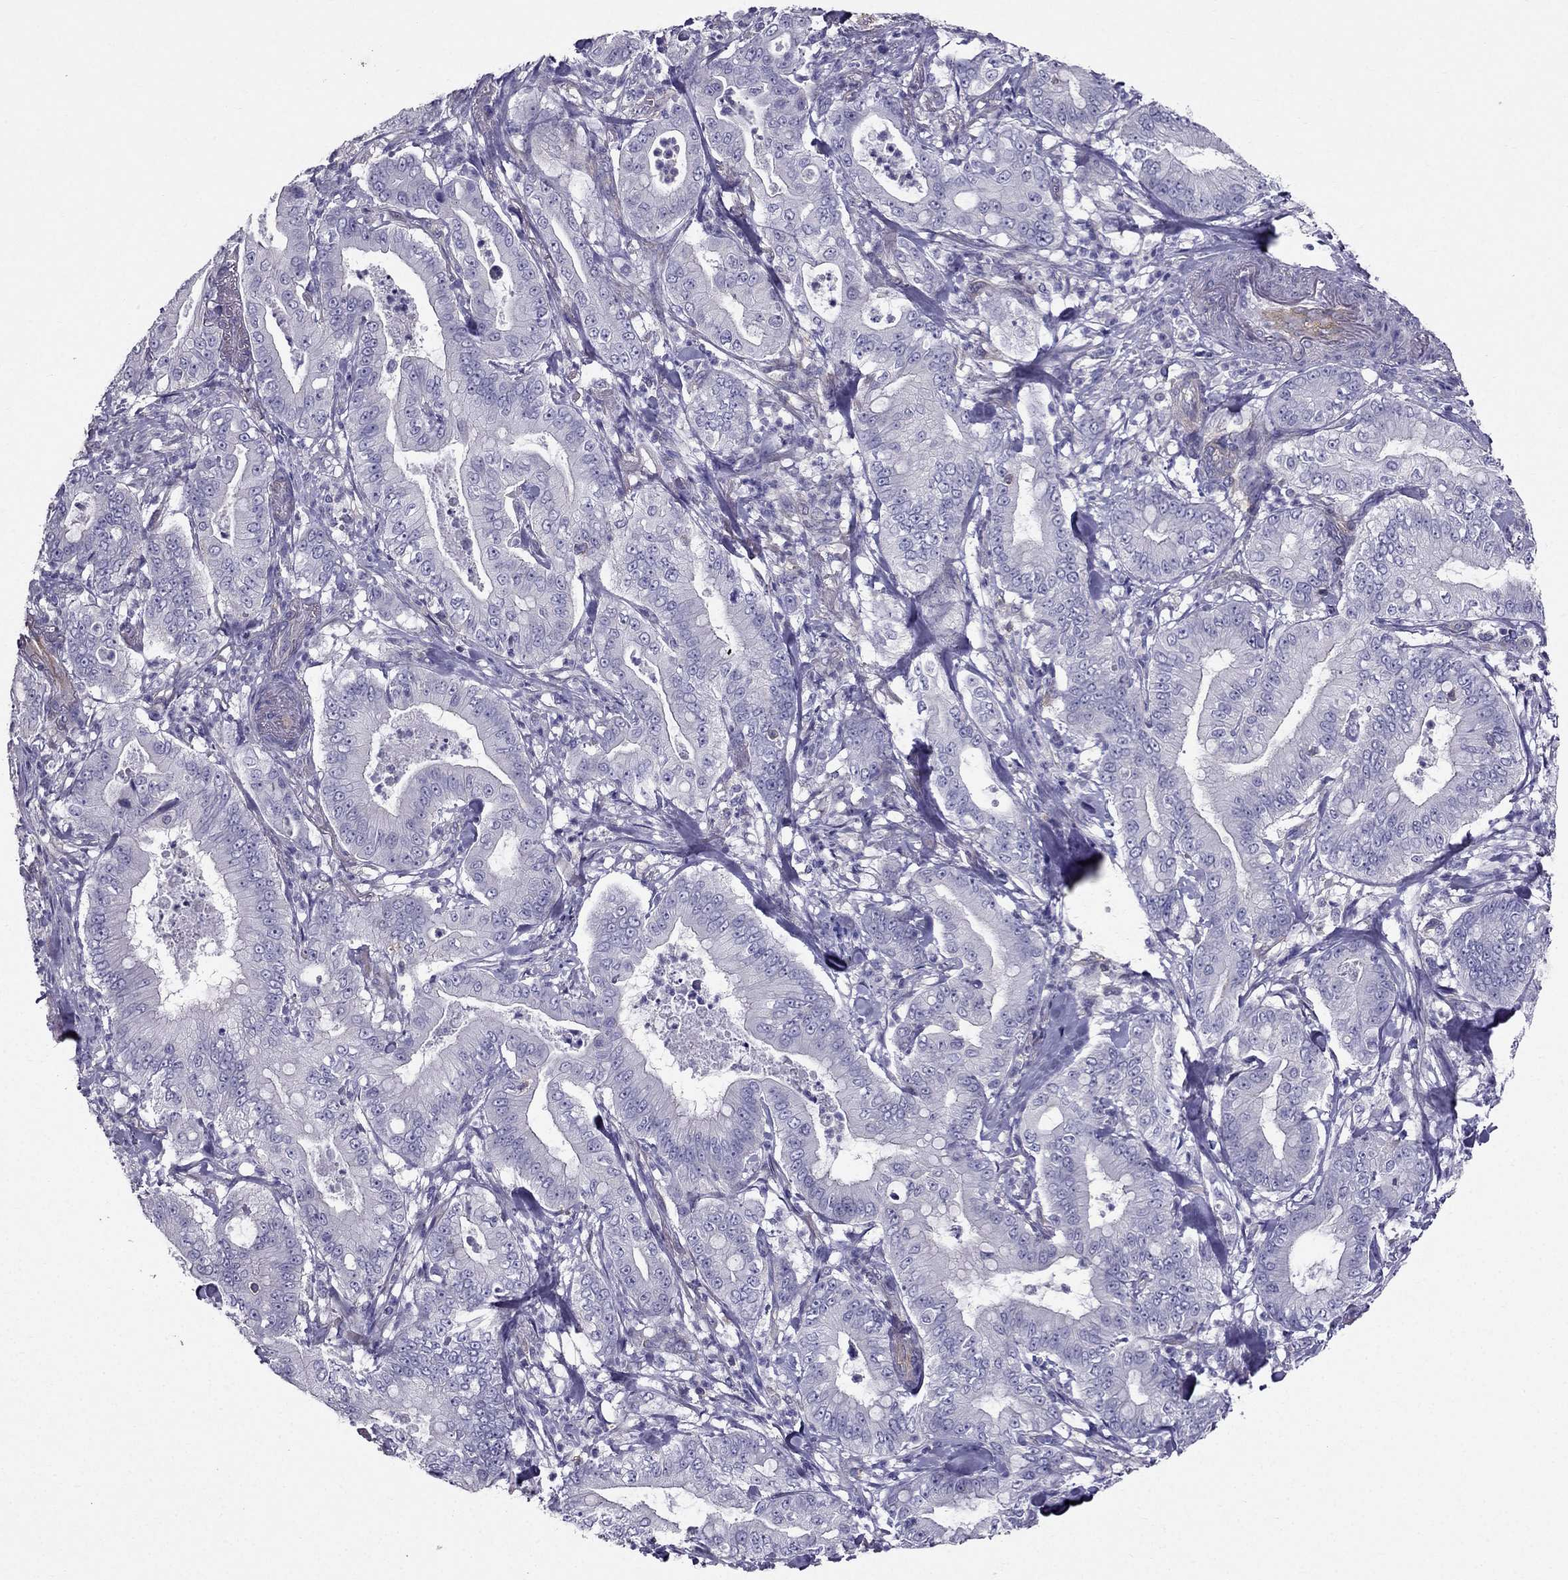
{"staining": {"intensity": "negative", "quantity": "none", "location": "none"}, "tissue": "pancreatic cancer", "cell_type": "Tumor cells", "image_type": "cancer", "snomed": [{"axis": "morphology", "description": "Adenocarcinoma, NOS"}, {"axis": "topography", "description": "Pancreas"}], "caption": "DAB (3,3'-diaminobenzidine) immunohistochemical staining of human pancreatic cancer (adenocarcinoma) demonstrates no significant staining in tumor cells.", "gene": "AAK1", "patient": {"sex": "male", "age": 71}}